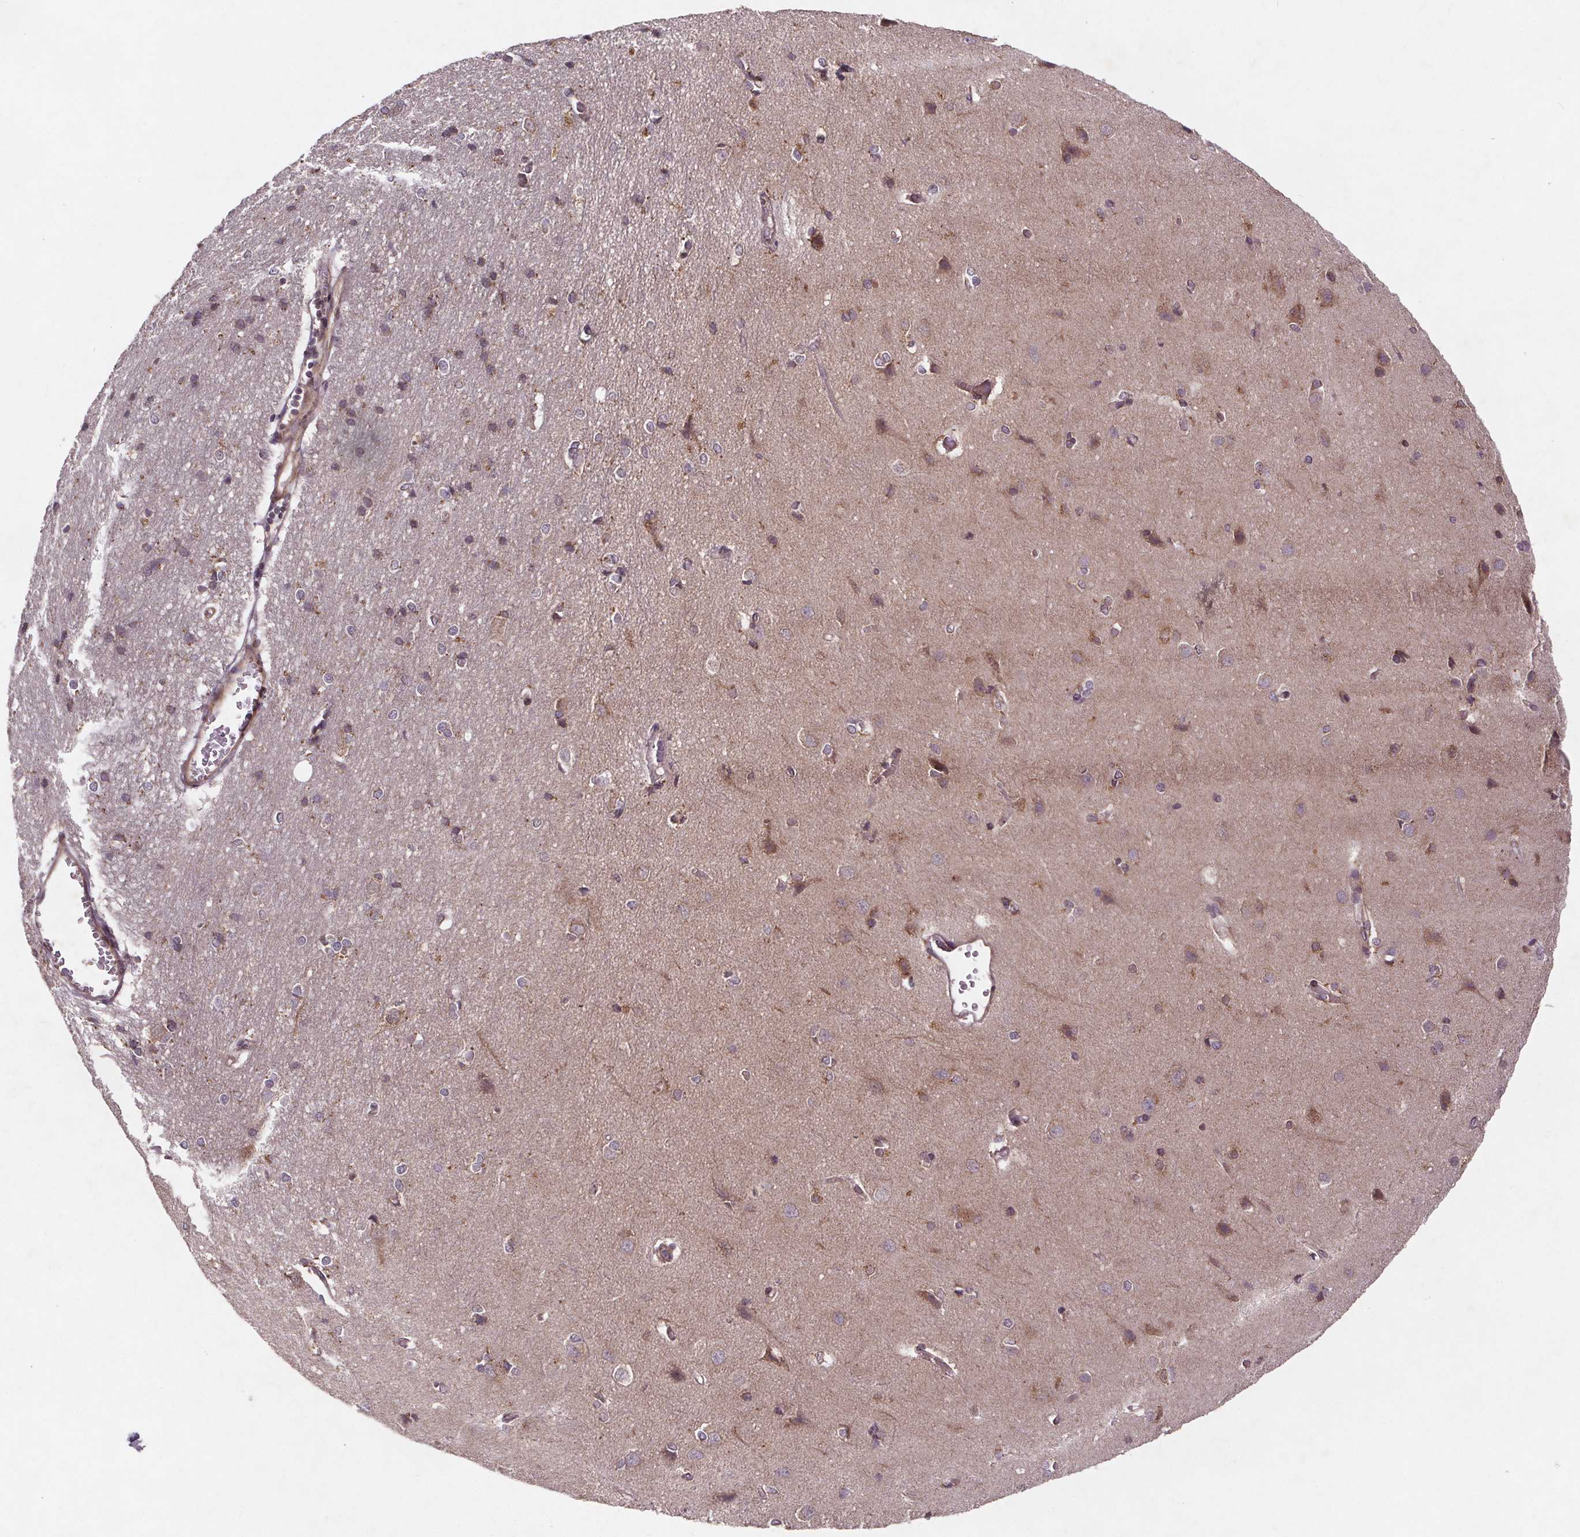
{"staining": {"intensity": "moderate", "quantity": "<25%", "location": "cytoplasmic/membranous"}, "tissue": "cerebral cortex", "cell_type": "Endothelial cells", "image_type": "normal", "snomed": [{"axis": "morphology", "description": "Normal tissue, NOS"}, {"axis": "topography", "description": "Cerebral cortex"}], "caption": "This histopathology image reveals IHC staining of benign cerebral cortex, with low moderate cytoplasmic/membranous expression in about <25% of endothelial cells.", "gene": "STRN3", "patient": {"sex": "male", "age": 37}}